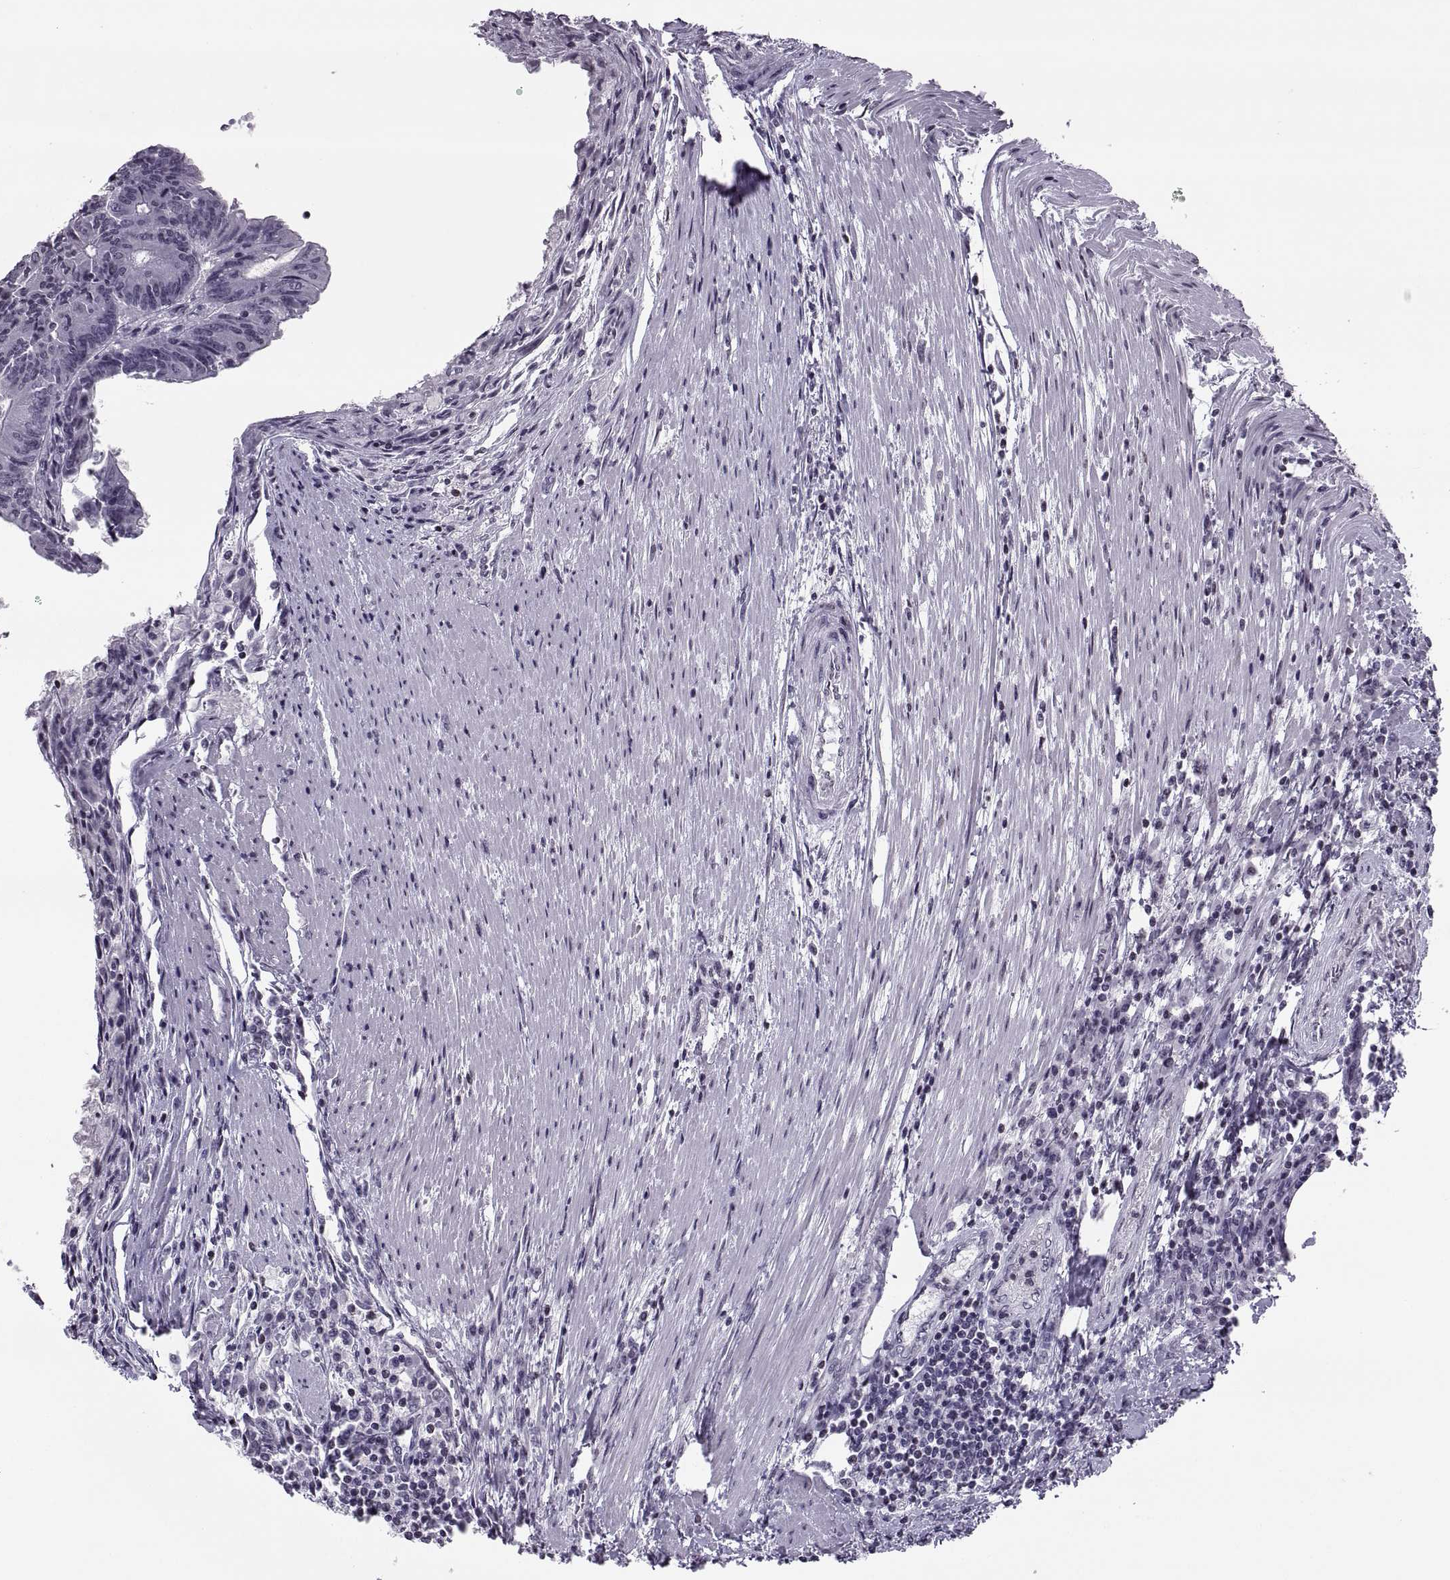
{"staining": {"intensity": "negative", "quantity": "none", "location": "none"}, "tissue": "colorectal cancer", "cell_type": "Tumor cells", "image_type": "cancer", "snomed": [{"axis": "morphology", "description": "Adenocarcinoma, NOS"}, {"axis": "topography", "description": "Colon"}], "caption": "IHC histopathology image of colorectal cancer (adenocarcinoma) stained for a protein (brown), which displays no staining in tumor cells. The staining was performed using DAB to visualize the protein expression in brown, while the nuclei were stained in blue with hematoxylin (Magnification: 20x).", "gene": "H1-8", "patient": {"sex": "female", "age": 70}}